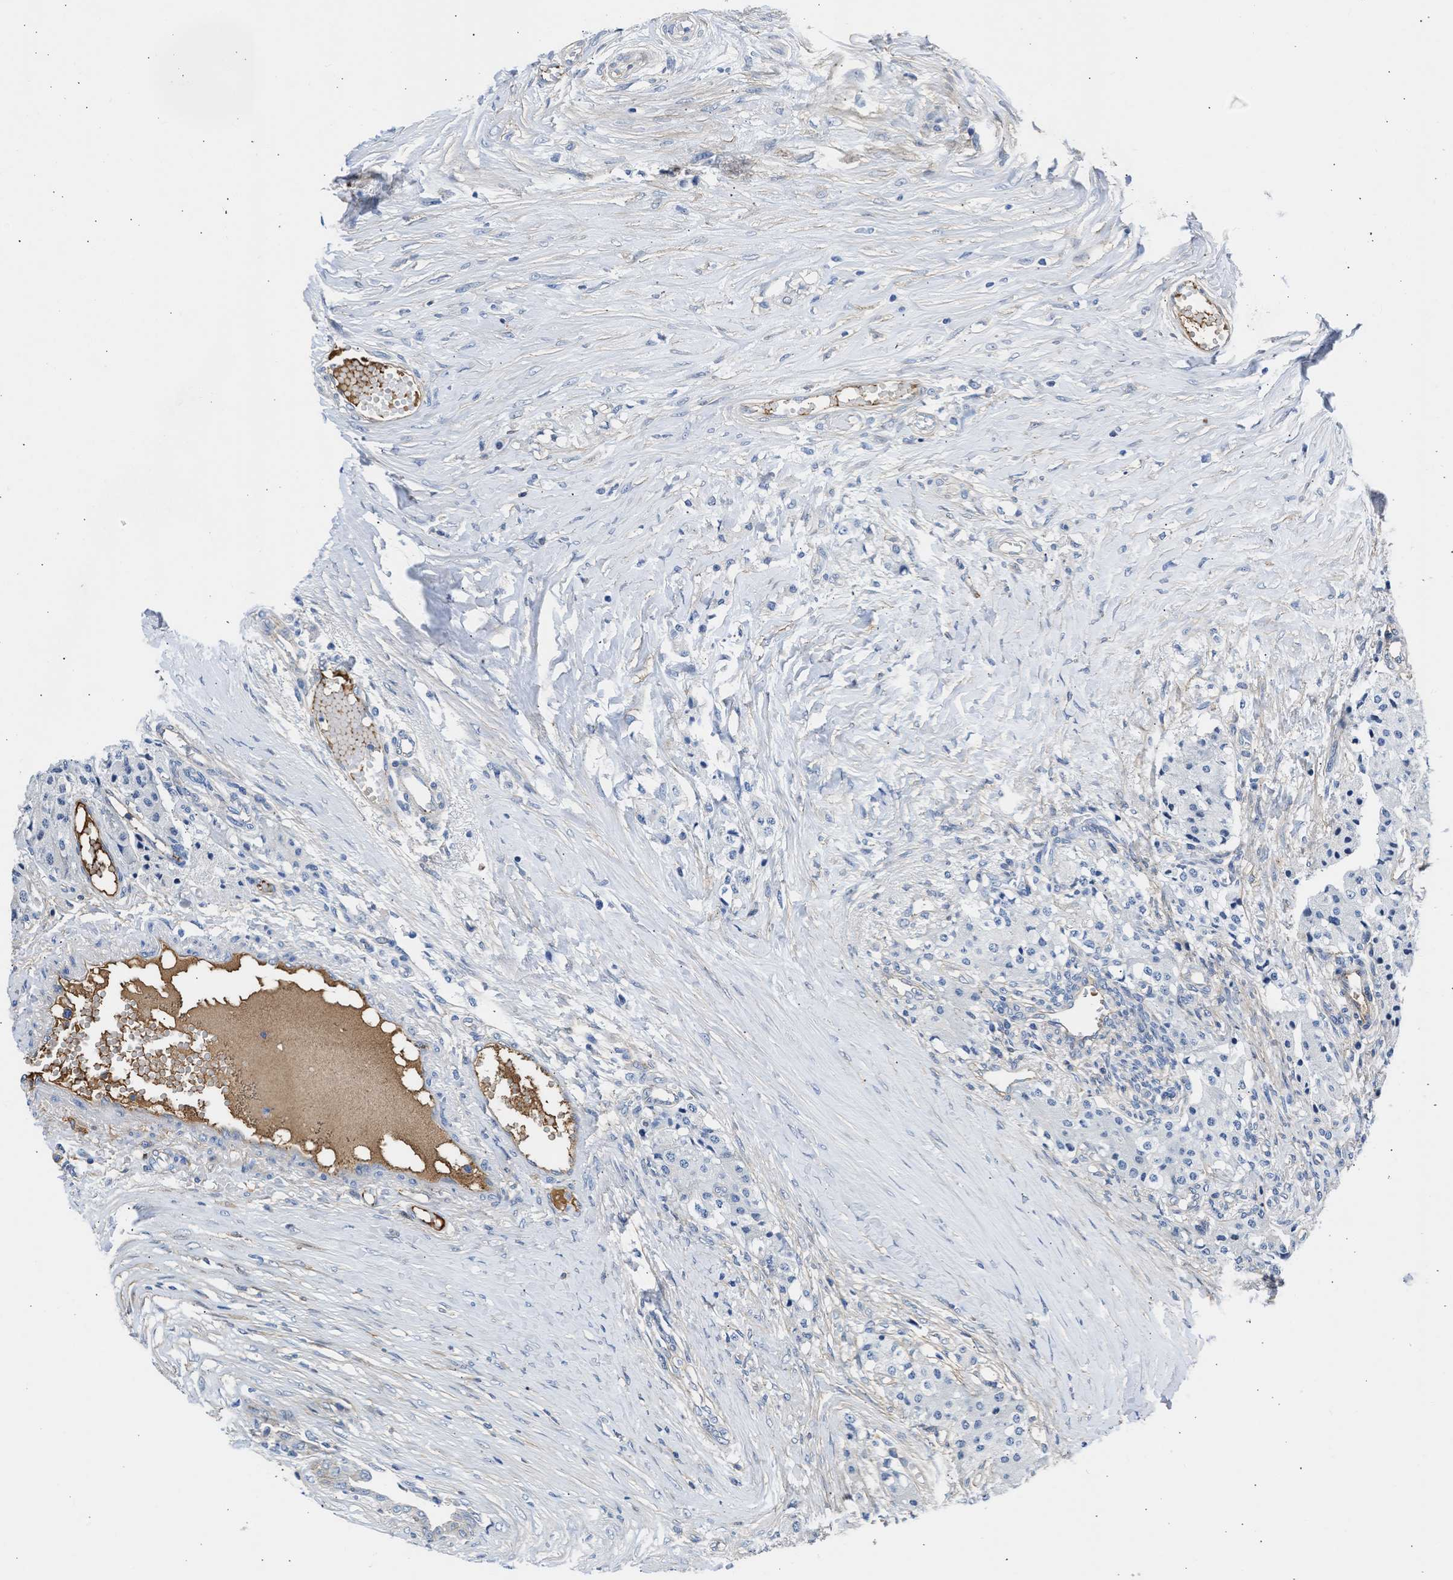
{"staining": {"intensity": "negative", "quantity": "none", "location": "none"}, "tissue": "carcinoid", "cell_type": "Tumor cells", "image_type": "cancer", "snomed": [{"axis": "morphology", "description": "Carcinoid, malignant, NOS"}, {"axis": "topography", "description": "Colon"}], "caption": "Photomicrograph shows no significant protein positivity in tumor cells of carcinoid.", "gene": "MAS1L", "patient": {"sex": "female", "age": 52}}